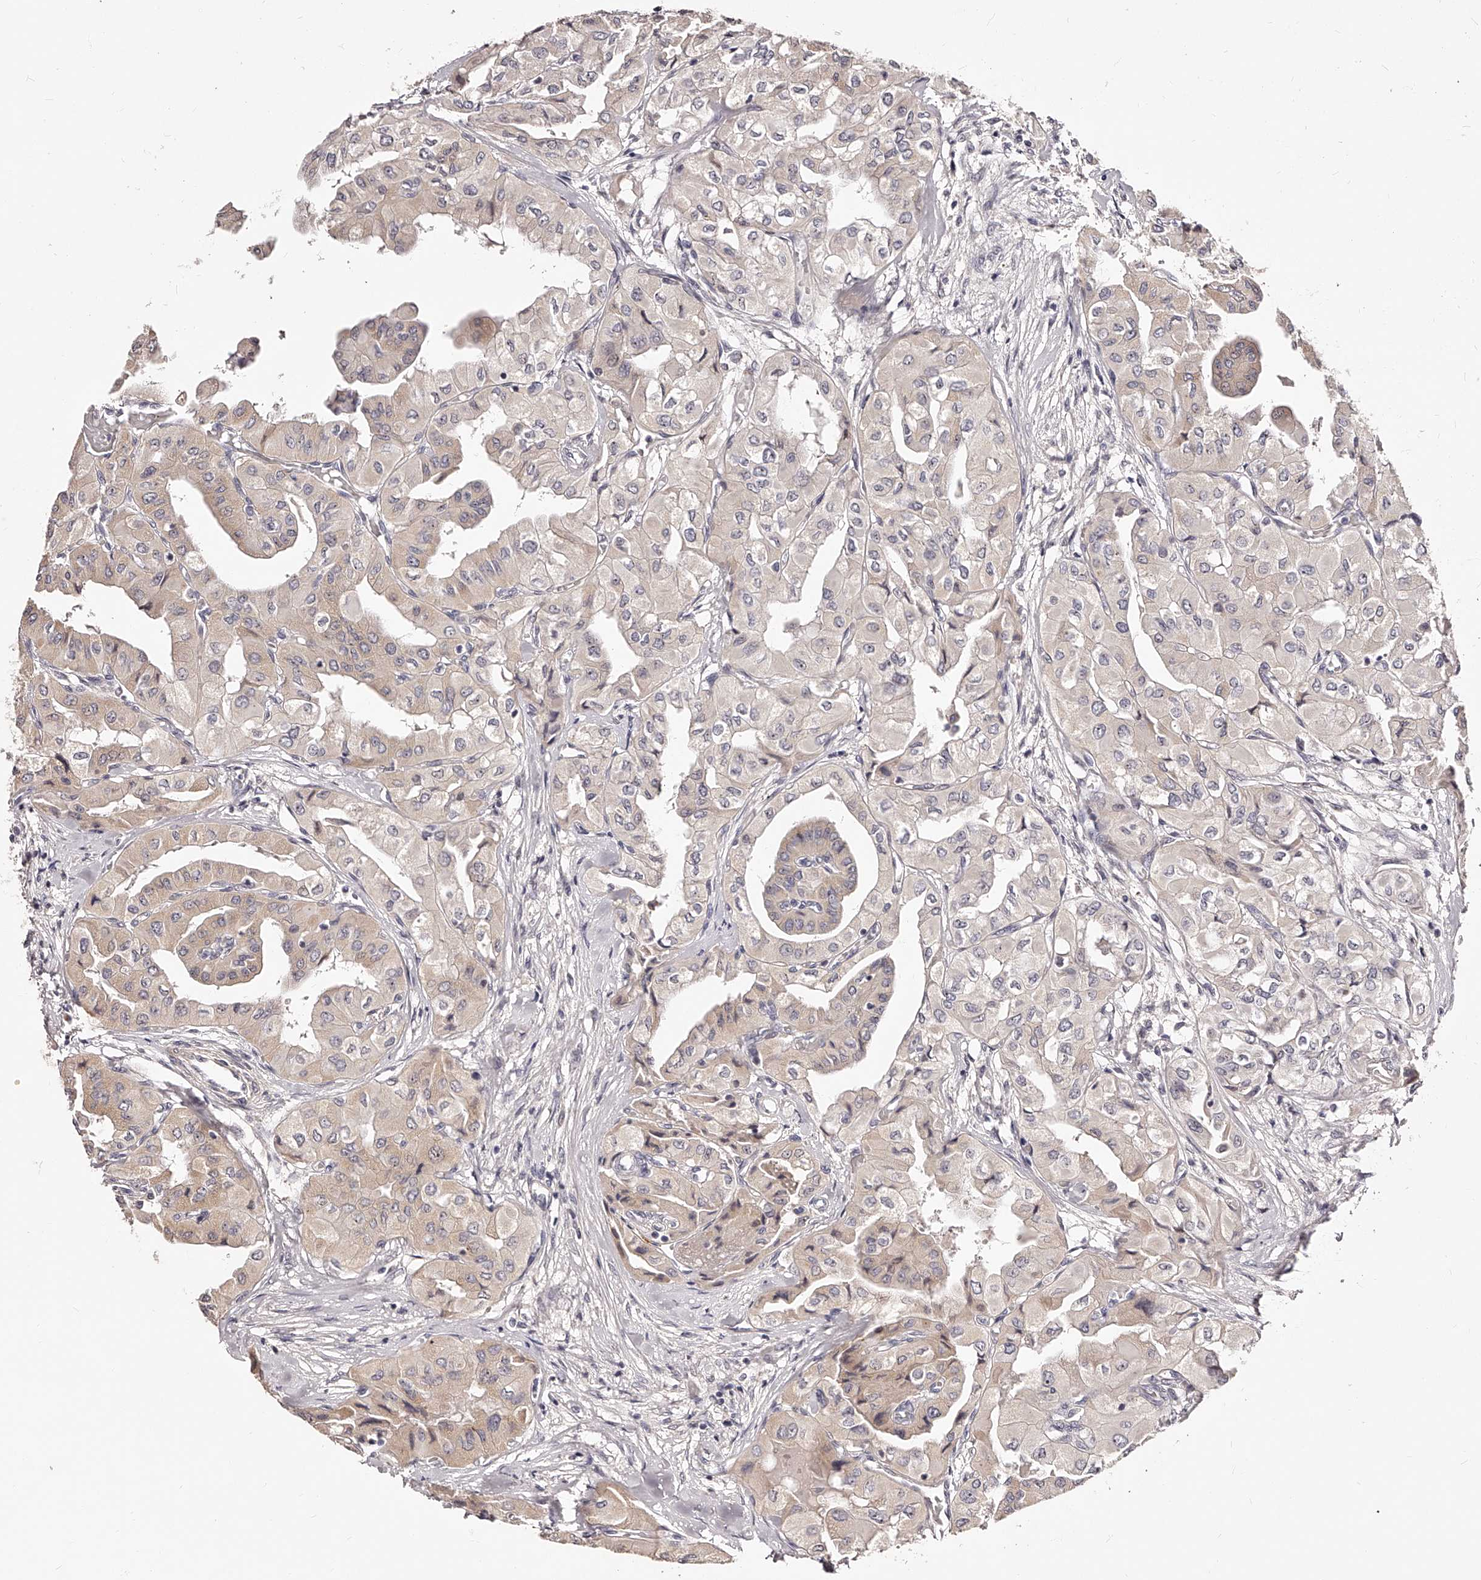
{"staining": {"intensity": "weak", "quantity": "25%-75%", "location": "cytoplasmic/membranous"}, "tissue": "thyroid cancer", "cell_type": "Tumor cells", "image_type": "cancer", "snomed": [{"axis": "morphology", "description": "Papillary adenocarcinoma, NOS"}, {"axis": "topography", "description": "Thyroid gland"}], "caption": "Thyroid cancer (papillary adenocarcinoma) stained for a protein (brown) demonstrates weak cytoplasmic/membranous positive positivity in about 25%-75% of tumor cells.", "gene": "ZNF502", "patient": {"sex": "female", "age": 59}}